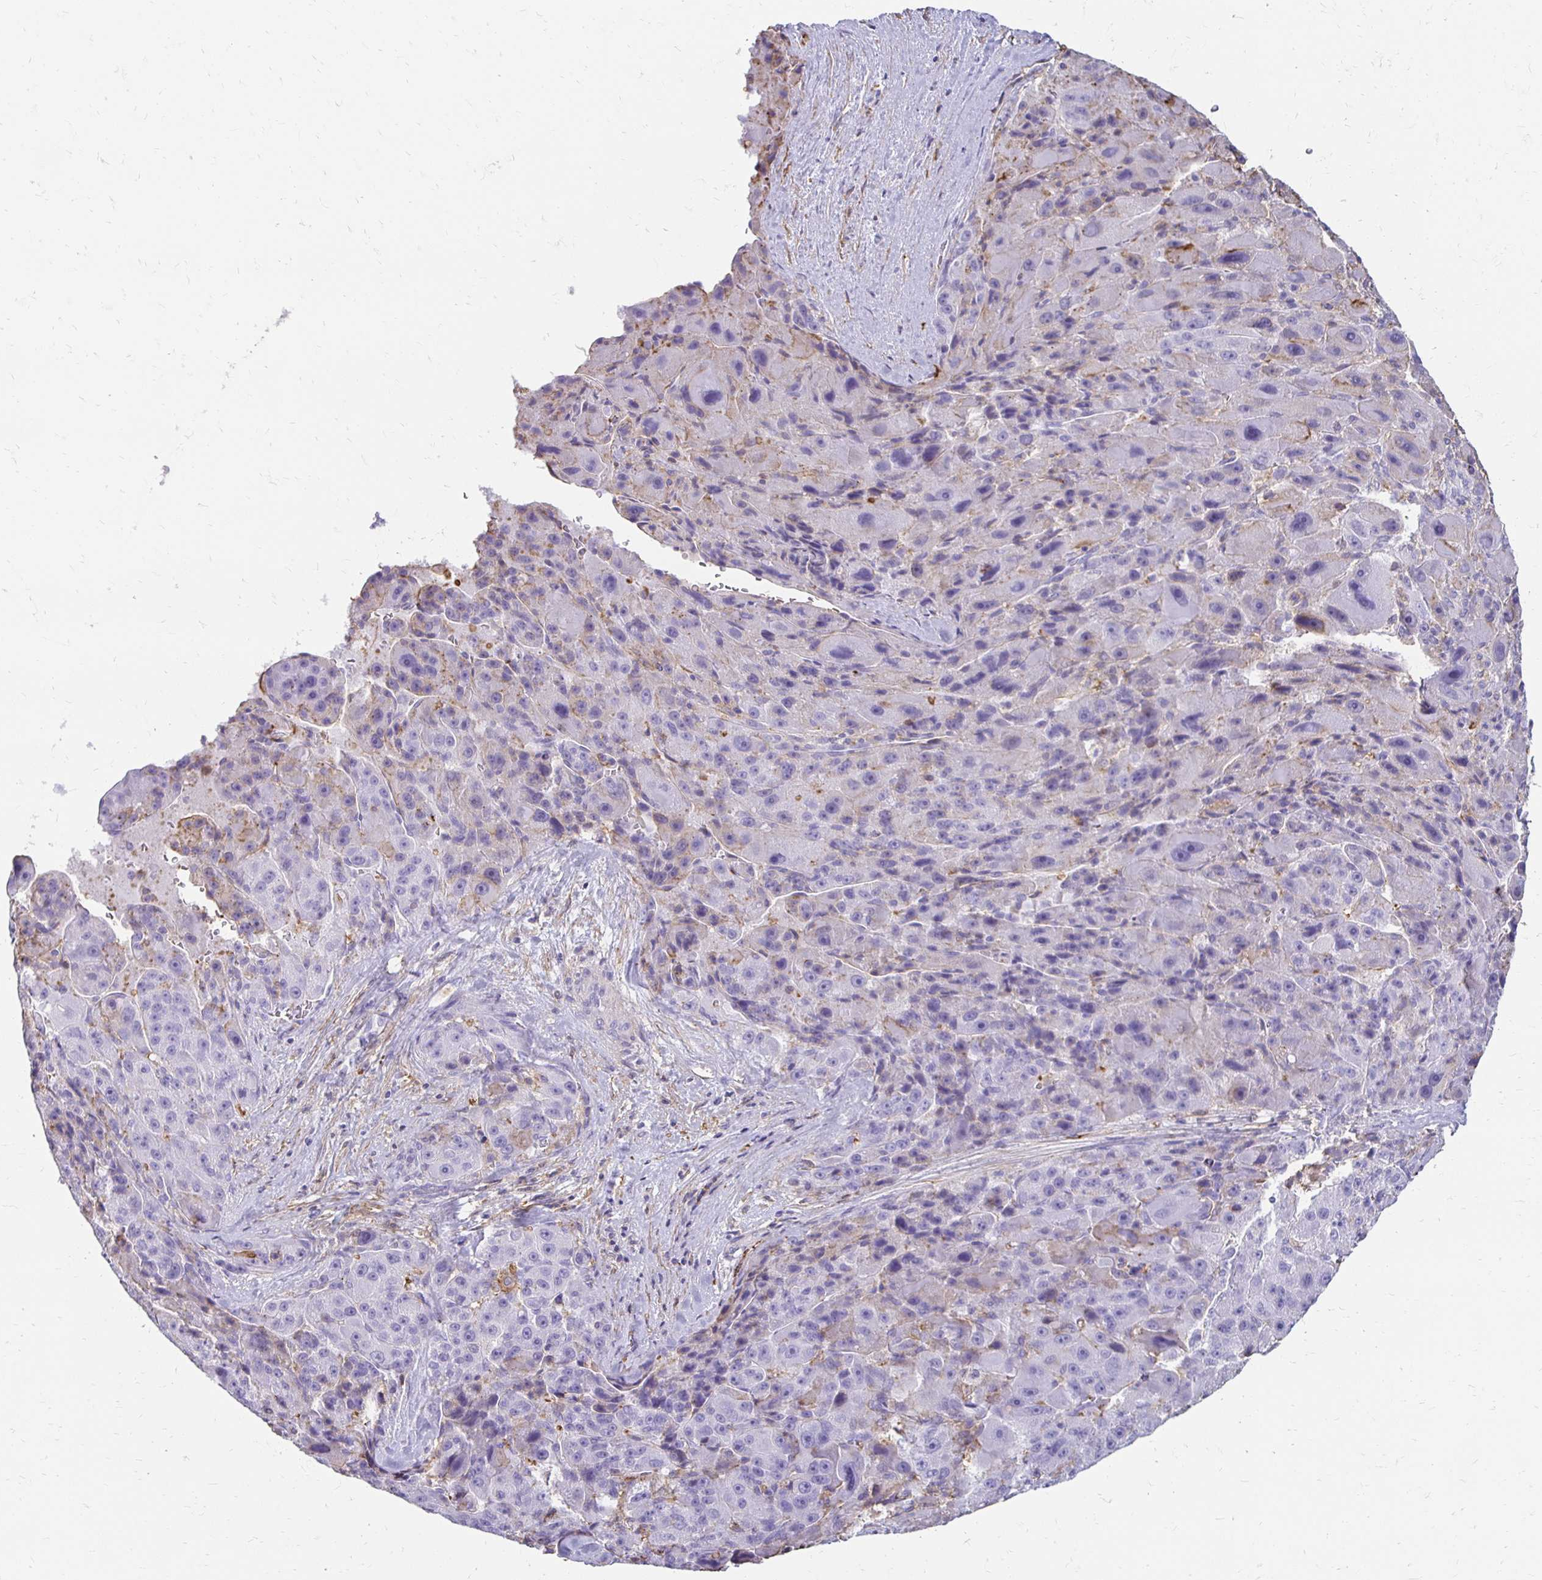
{"staining": {"intensity": "negative", "quantity": "none", "location": "none"}, "tissue": "liver cancer", "cell_type": "Tumor cells", "image_type": "cancer", "snomed": [{"axis": "morphology", "description": "Carcinoma, Hepatocellular, NOS"}, {"axis": "topography", "description": "Liver"}], "caption": "This is an immunohistochemistry (IHC) histopathology image of human liver cancer (hepatocellular carcinoma). There is no staining in tumor cells.", "gene": "TAS1R3", "patient": {"sex": "male", "age": 76}}